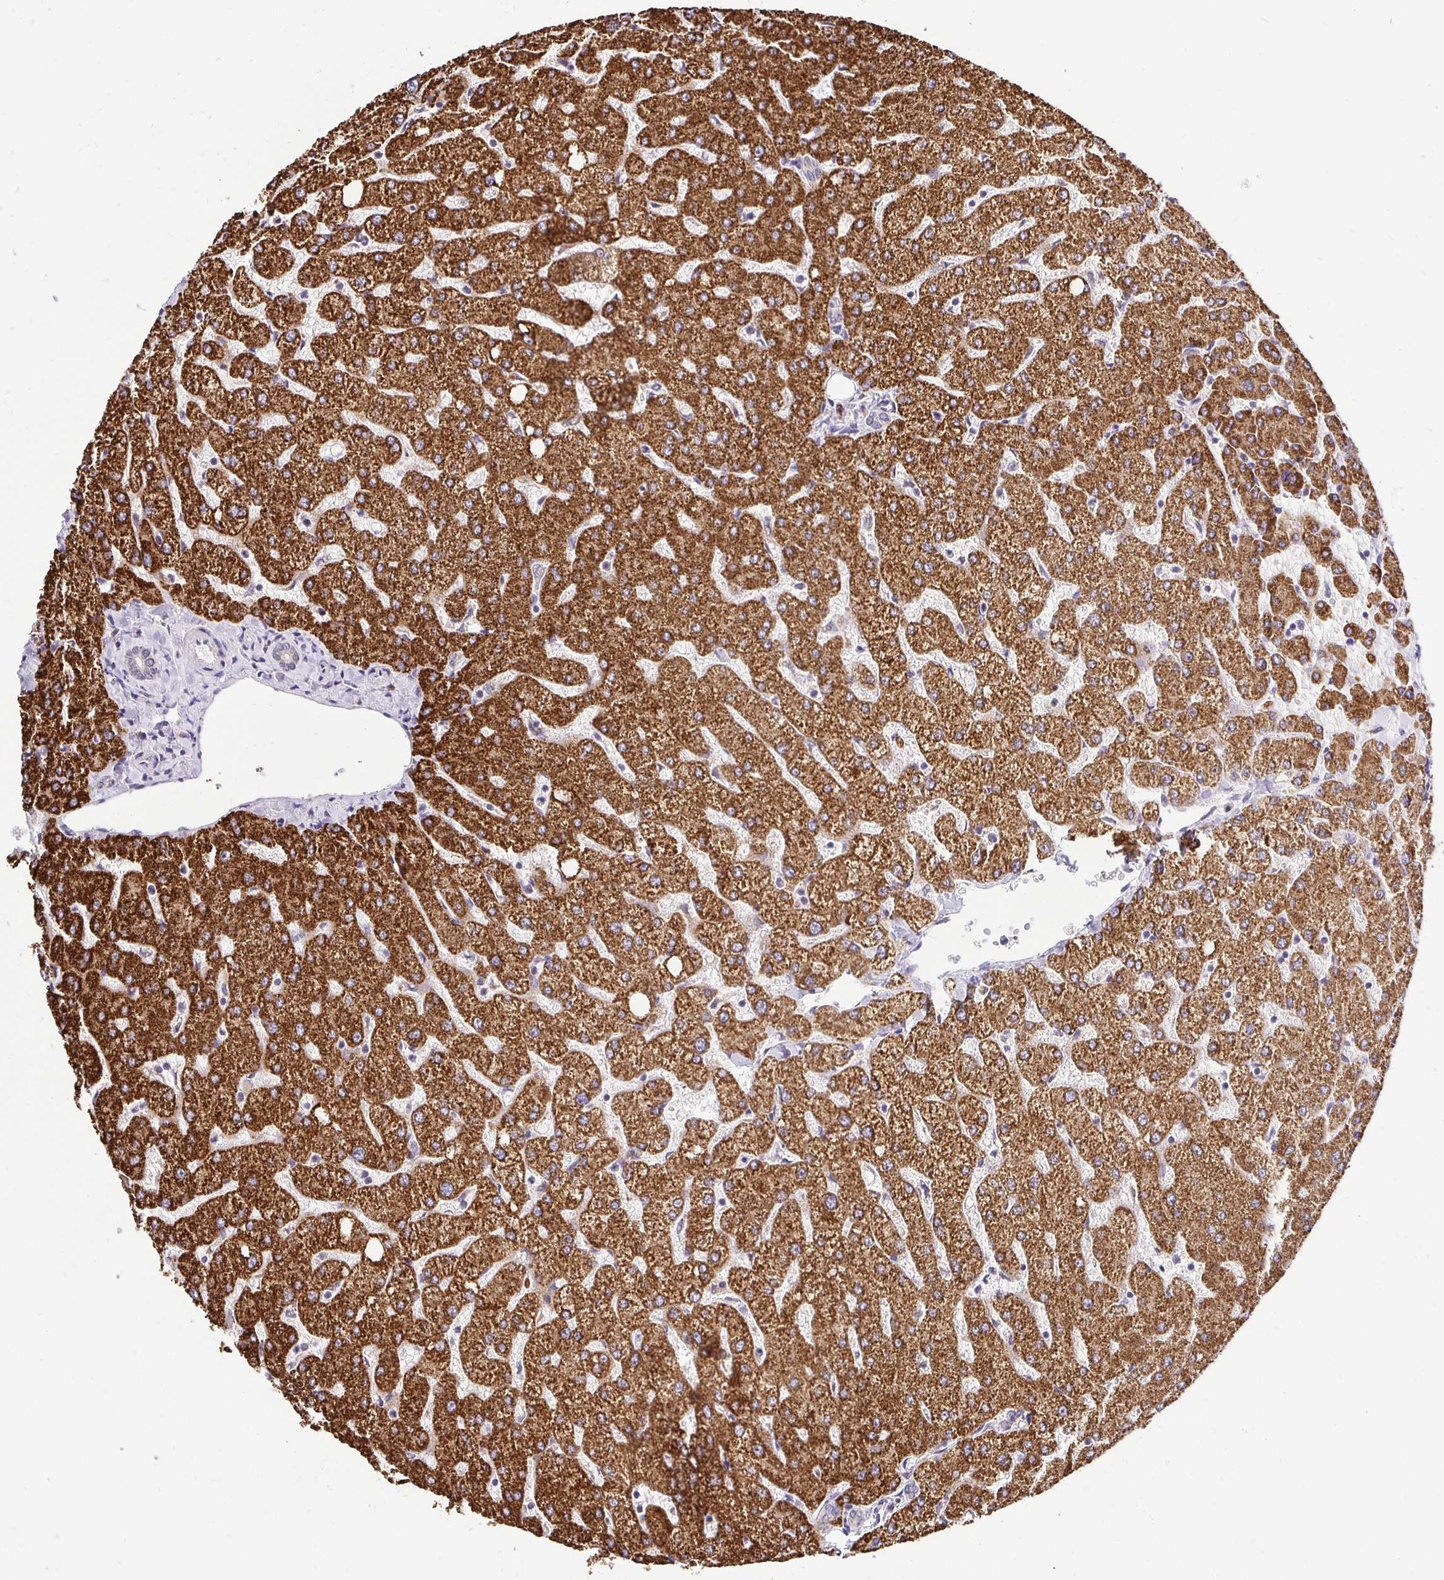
{"staining": {"intensity": "negative", "quantity": "none", "location": "none"}, "tissue": "liver", "cell_type": "Cholangiocytes", "image_type": "normal", "snomed": [{"axis": "morphology", "description": "Normal tissue, NOS"}, {"axis": "topography", "description": "Liver"}], "caption": "Image shows no protein staining in cholangiocytes of benign liver. (DAB IHC with hematoxylin counter stain).", "gene": "RHEBL1", "patient": {"sex": "female", "age": 54}}